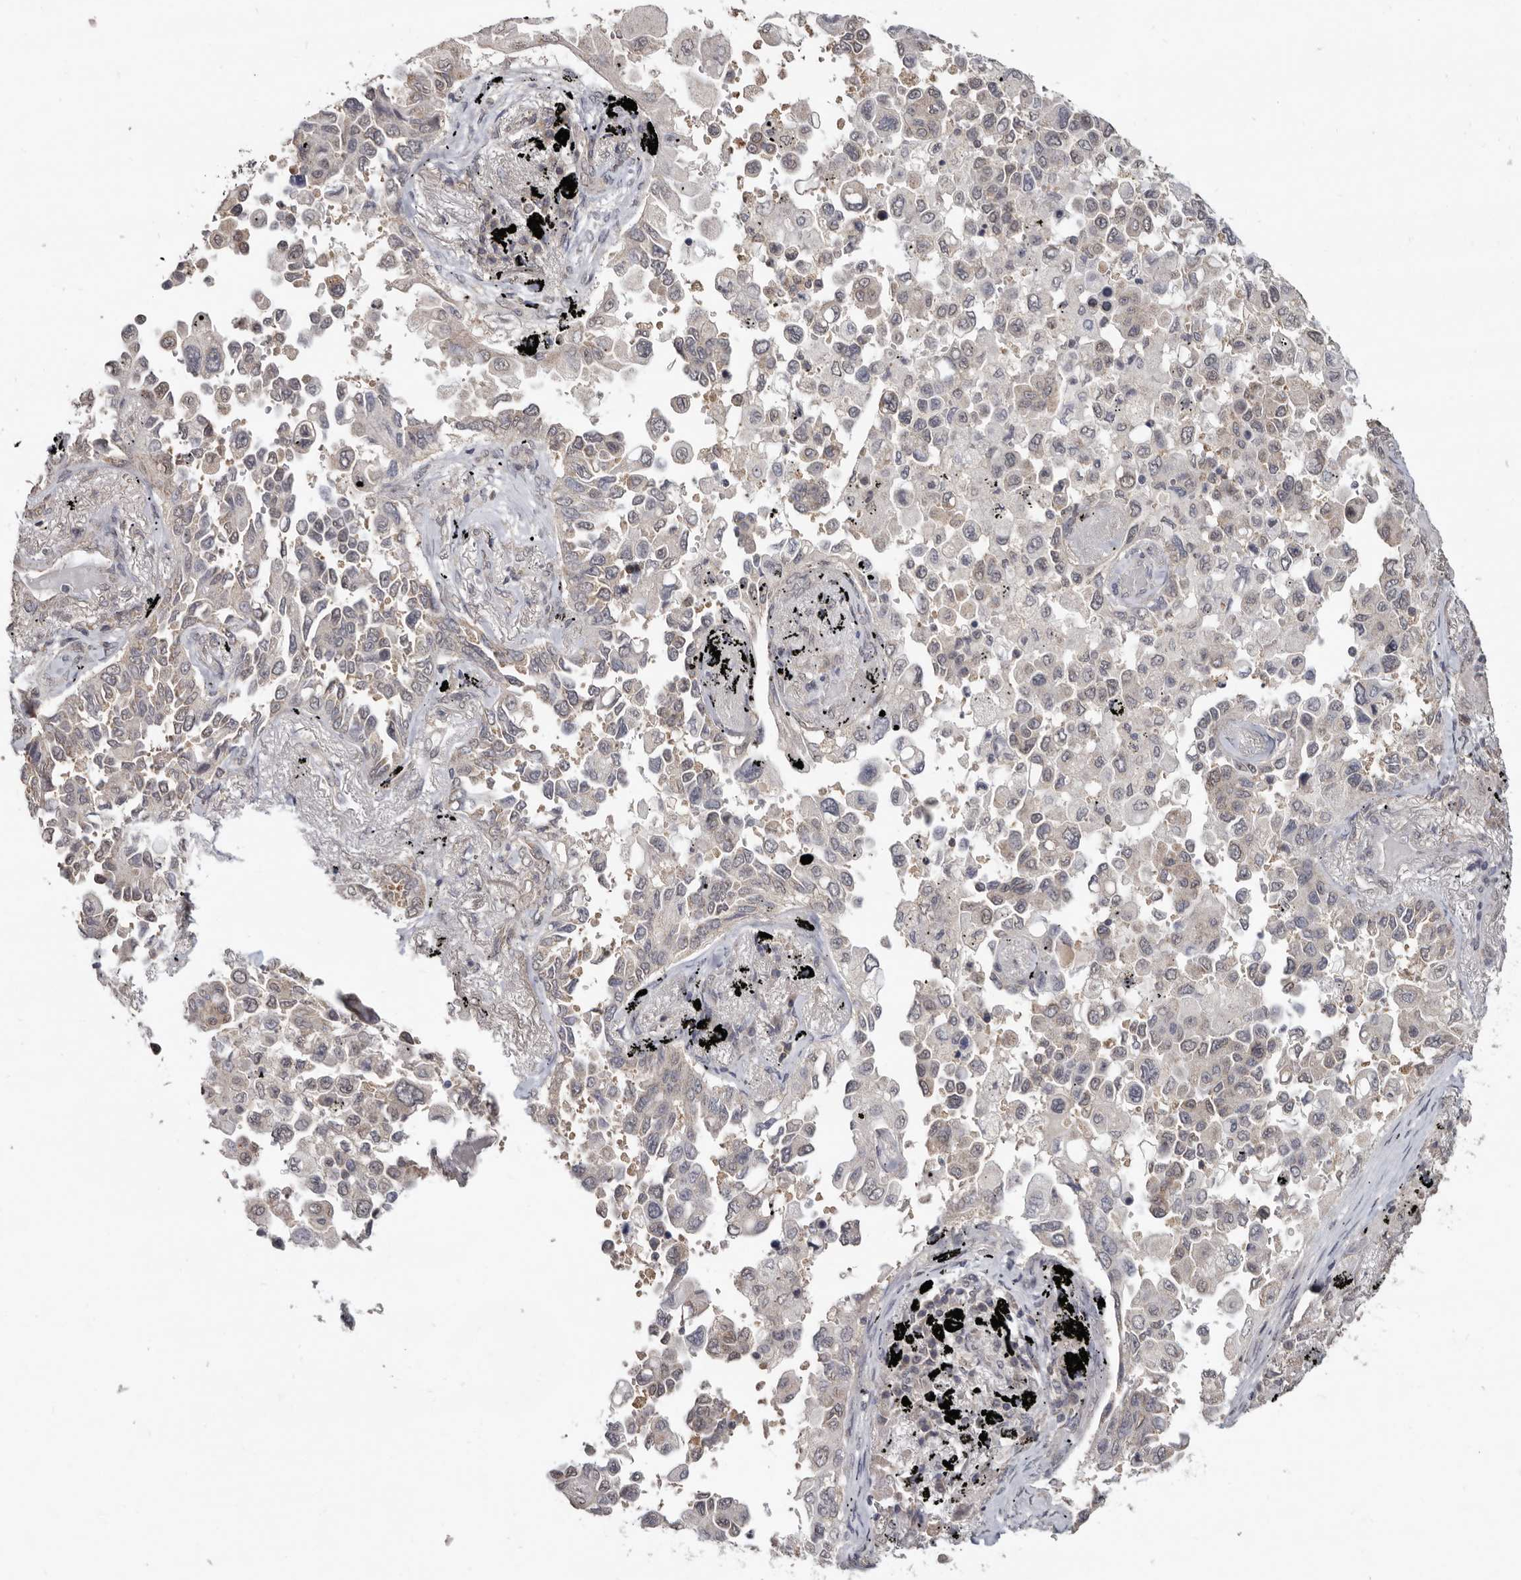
{"staining": {"intensity": "weak", "quantity": "25%-75%", "location": "cytoplasmic/membranous"}, "tissue": "lung cancer", "cell_type": "Tumor cells", "image_type": "cancer", "snomed": [{"axis": "morphology", "description": "Adenocarcinoma, NOS"}, {"axis": "topography", "description": "Lung"}], "caption": "Adenocarcinoma (lung) stained with a brown dye displays weak cytoplasmic/membranous positive expression in about 25%-75% of tumor cells.", "gene": "LINGO2", "patient": {"sex": "female", "age": 67}}